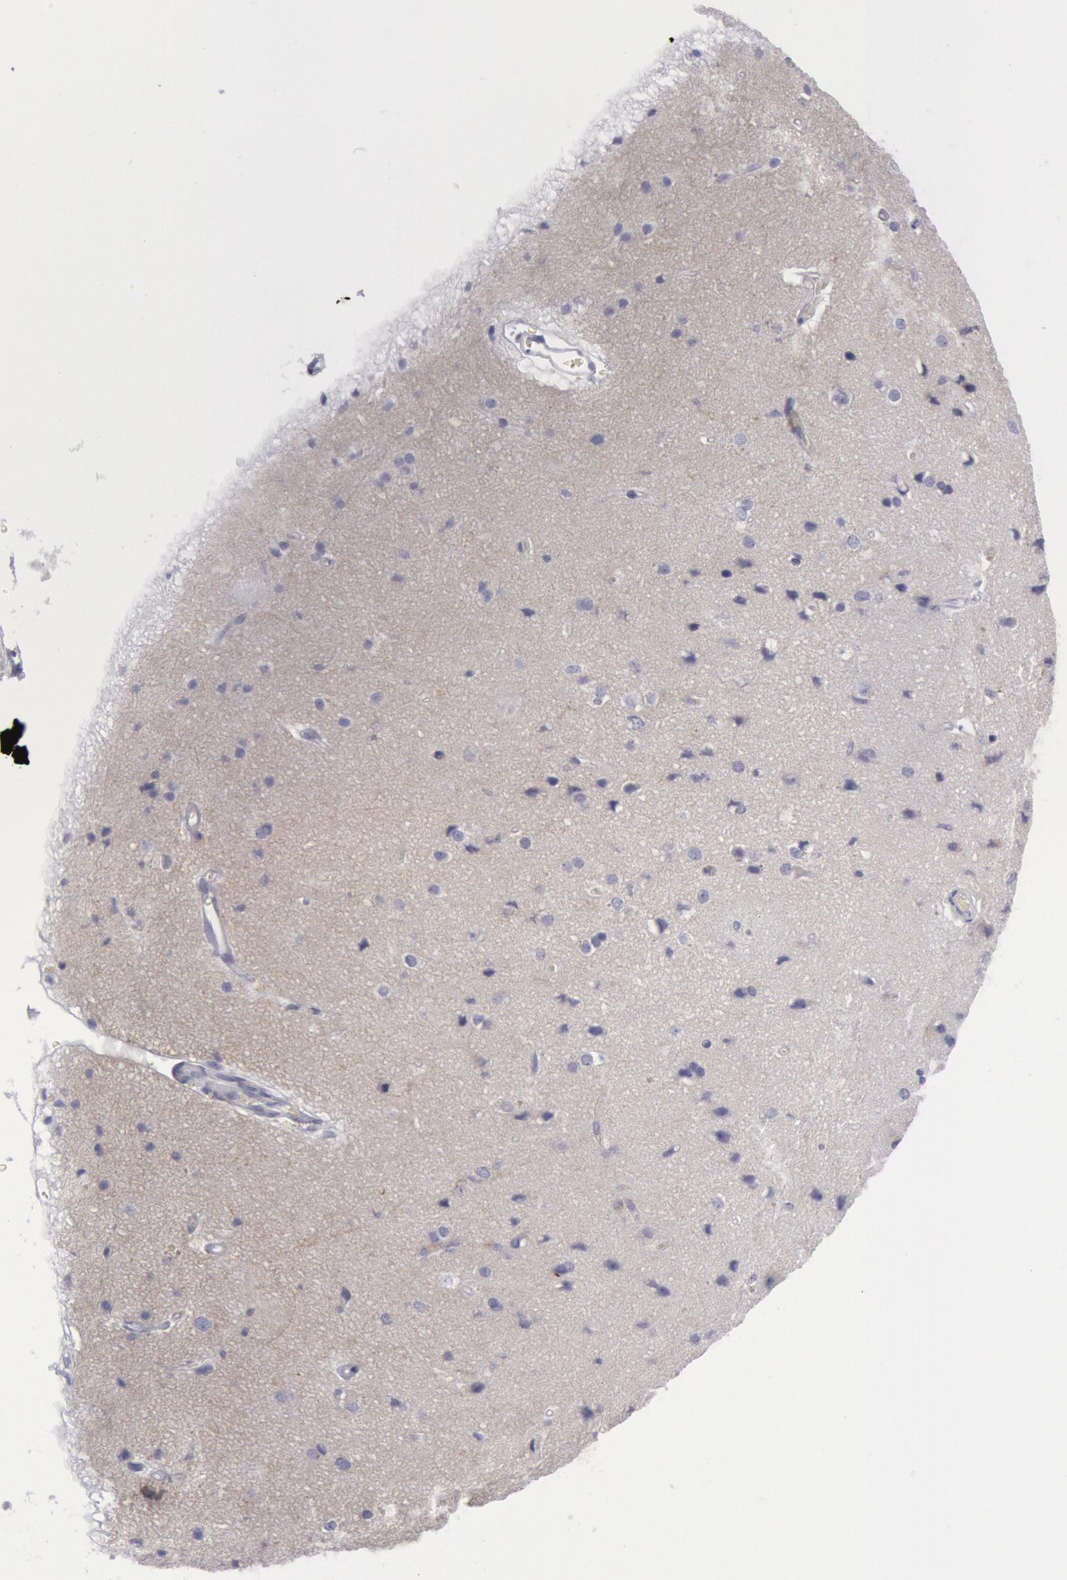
{"staining": {"intensity": "negative", "quantity": "none", "location": "none"}, "tissue": "cerebral cortex", "cell_type": "Endothelial cells", "image_type": "normal", "snomed": [{"axis": "morphology", "description": "Normal tissue, NOS"}, {"axis": "morphology", "description": "Glioma, malignant, High grade"}, {"axis": "topography", "description": "Cerebral cortex"}], "caption": "Immunohistochemistry (IHC) of benign human cerebral cortex demonstrates no positivity in endothelial cells.", "gene": "CDH13", "patient": {"sex": "male", "age": 77}}